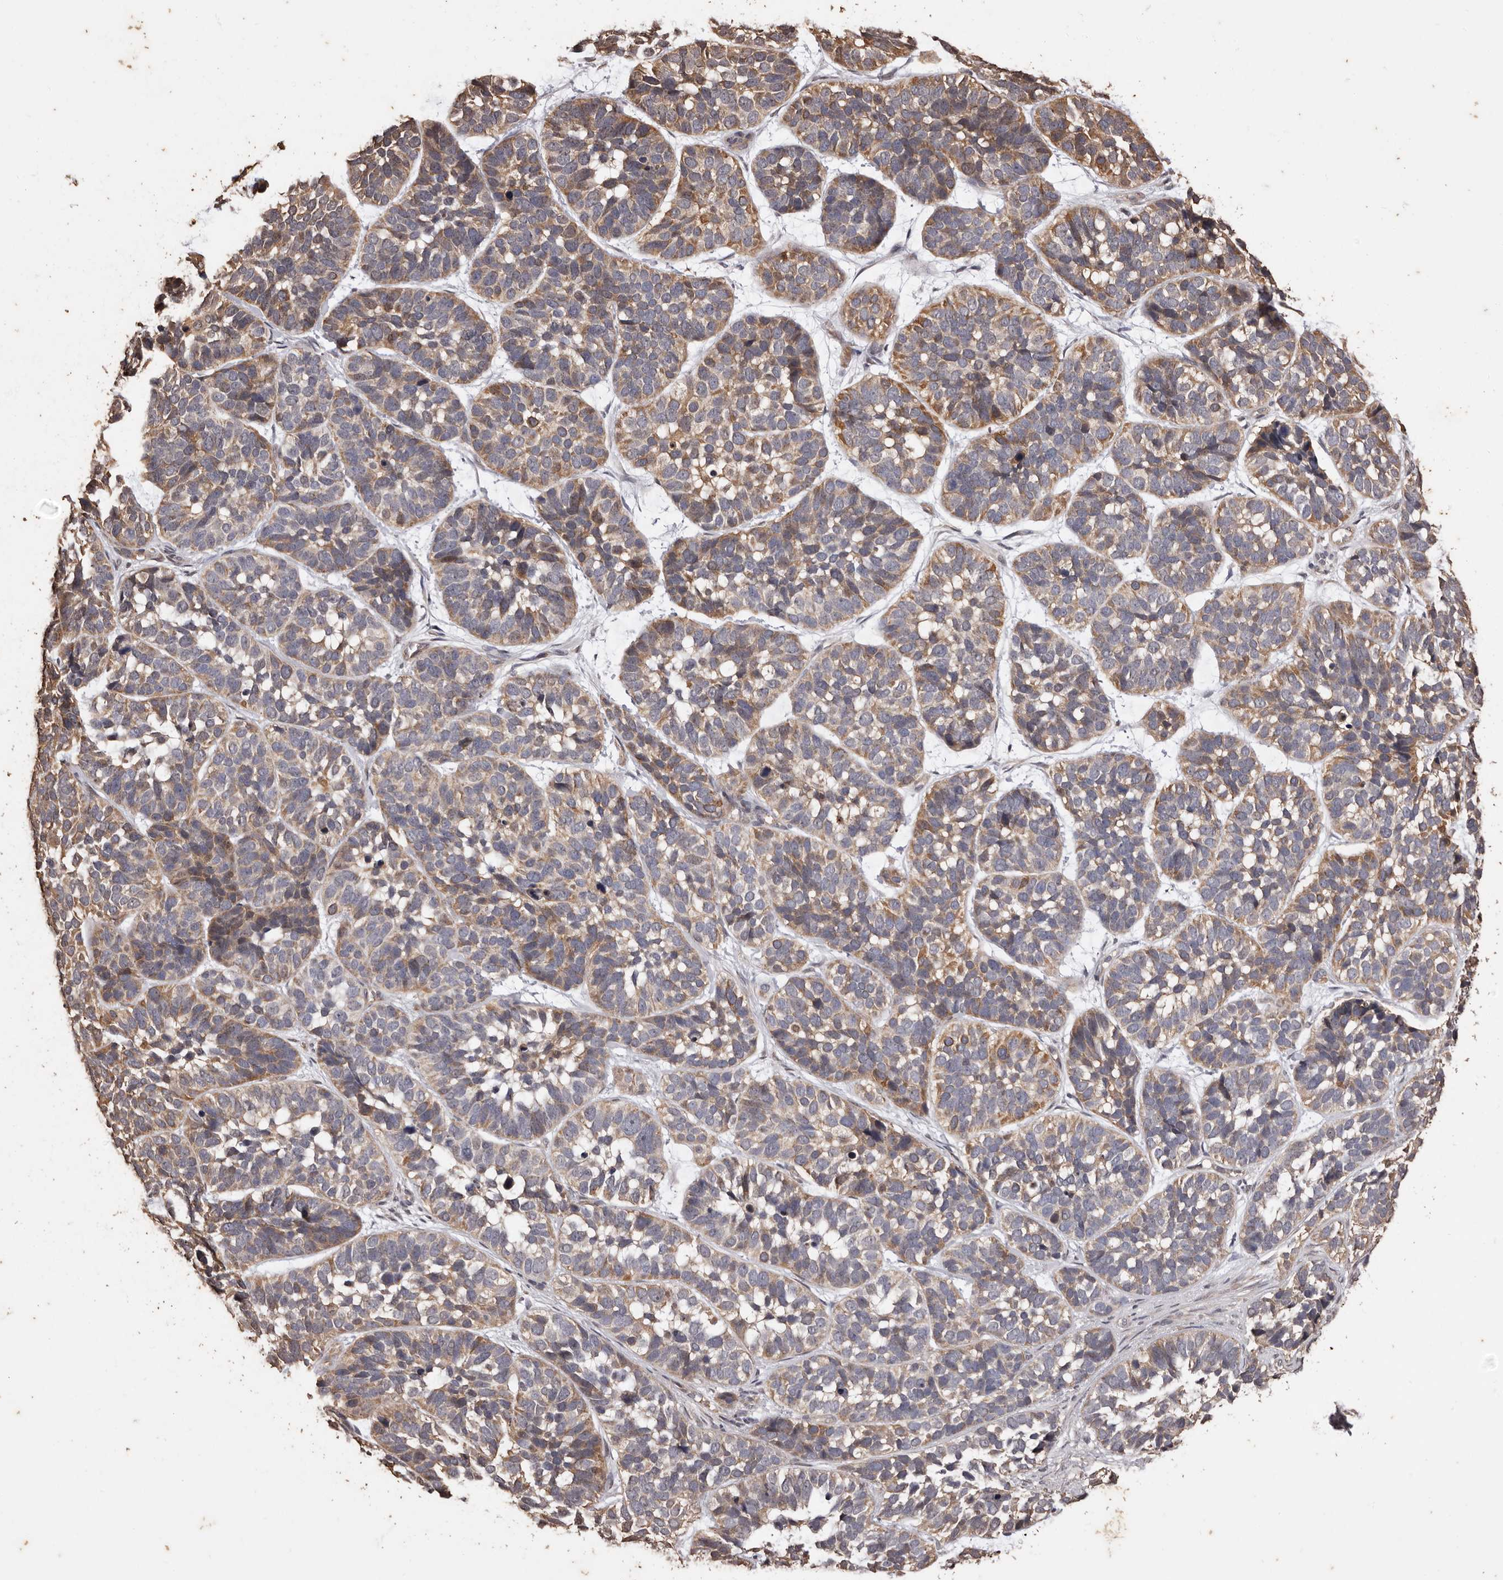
{"staining": {"intensity": "moderate", "quantity": ">75%", "location": "cytoplasmic/membranous"}, "tissue": "skin cancer", "cell_type": "Tumor cells", "image_type": "cancer", "snomed": [{"axis": "morphology", "description": "Basal cell carcinoma"}, {"axis": "topography", "description": "Skin"}], "caption": "This is a micrograph of IHC staining of skin cancer, which shows moderate positivity in the cytoplasmic/membranous of tumor cells.", "gene": "NAV1", "patient": {"sex": "male", "age": 62}}